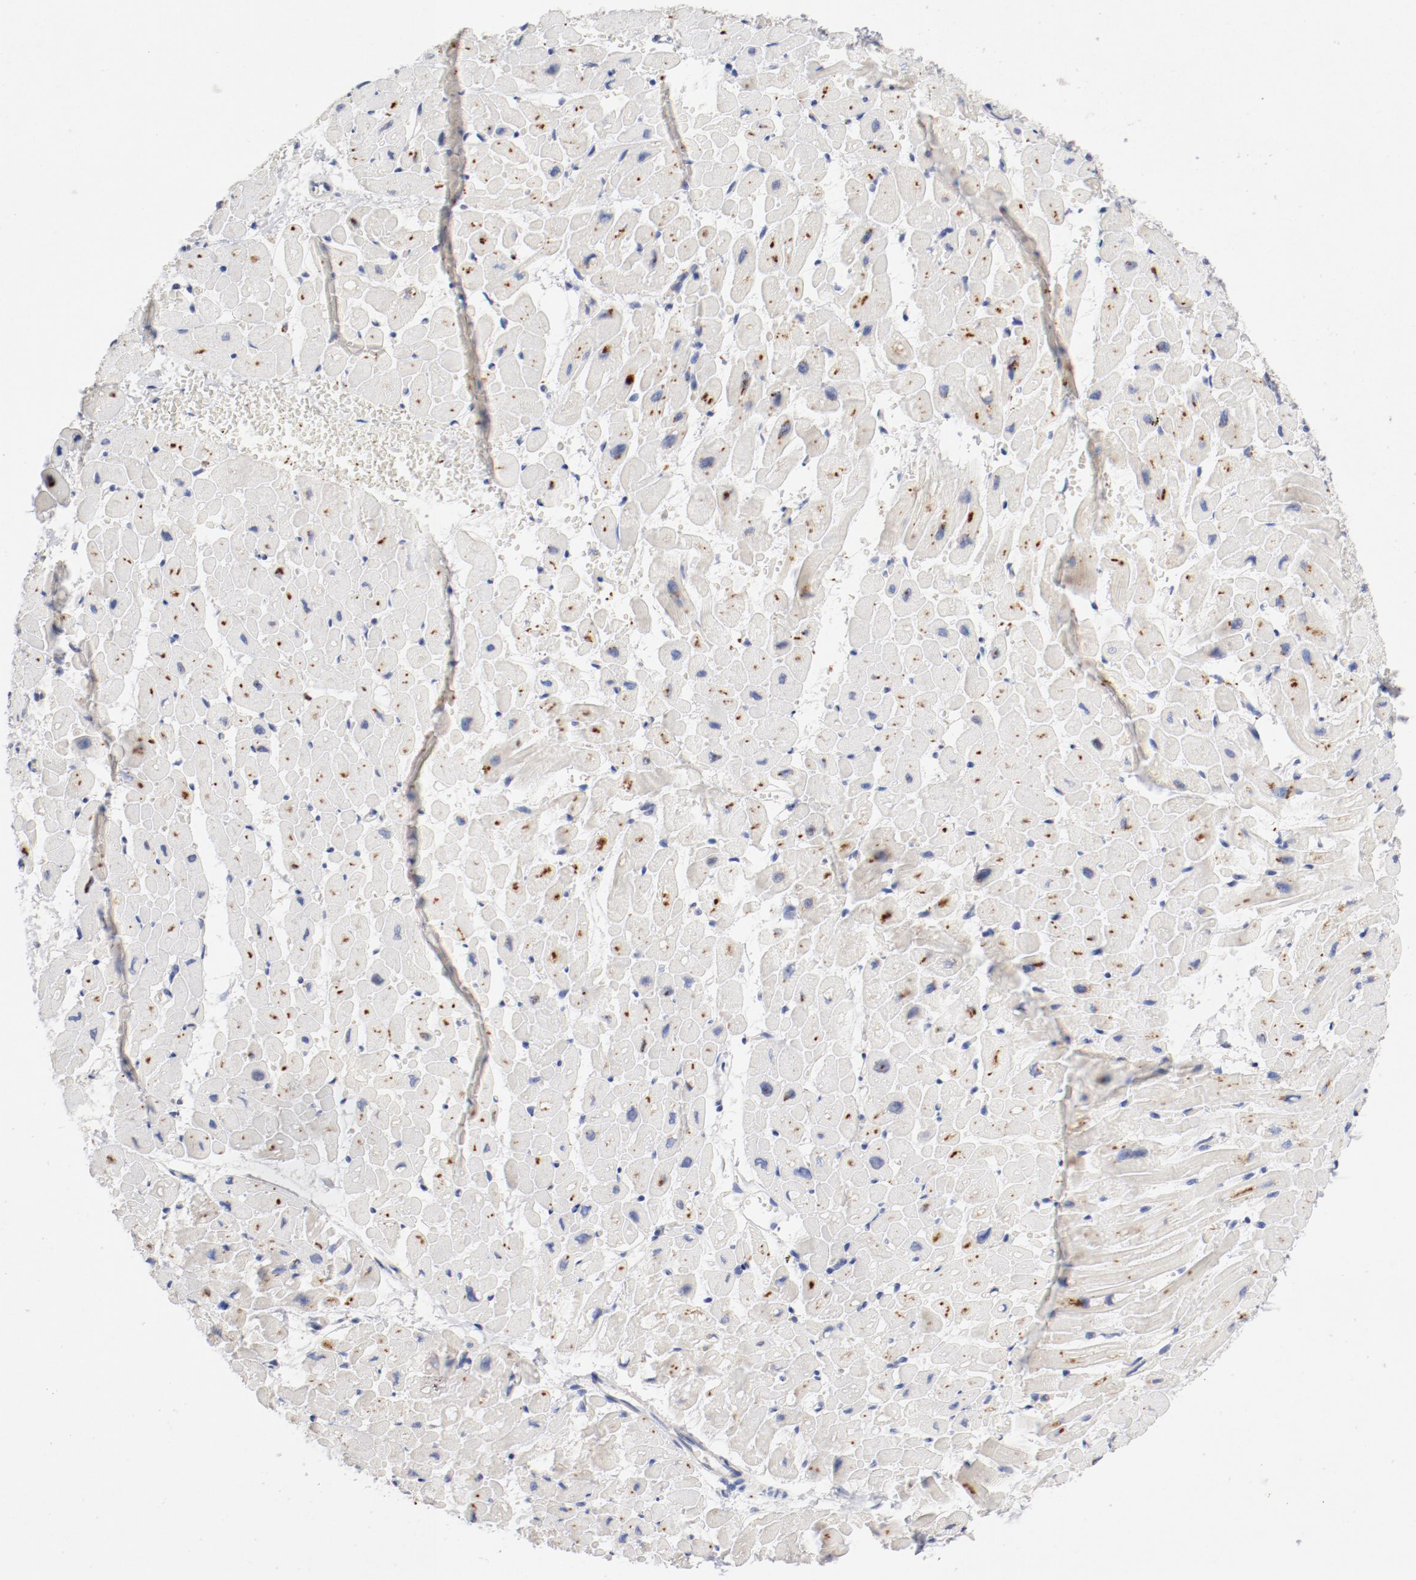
{"staining": {"intensity": "moderate", "quantity": "<25%", "location": "cytoplasmic/membranous"}, "tissue": "heart muscle", "cell_type": "Cardiomyocytes", "image_type": "normal", "snomed": [{"axis": "morphology", "description": "Normal tissue, NOS"}, {"axis": "topography", "description": "Heart"}], "caption": "High-power microscopy captured an immunohistochemistry image of unremarkable heart muscle, revealing moderate cytoplasmic/membranous positivity in approximately <25% of cardiomyocytes. The staining was performed using DAB (3,3'-diaminobenzidine), with brown indicating positive protein expression. Nuclei are stained blue with hematoxylin.", "gene": "BIRC5", "patient": {"sex": "male", "age": 45}}